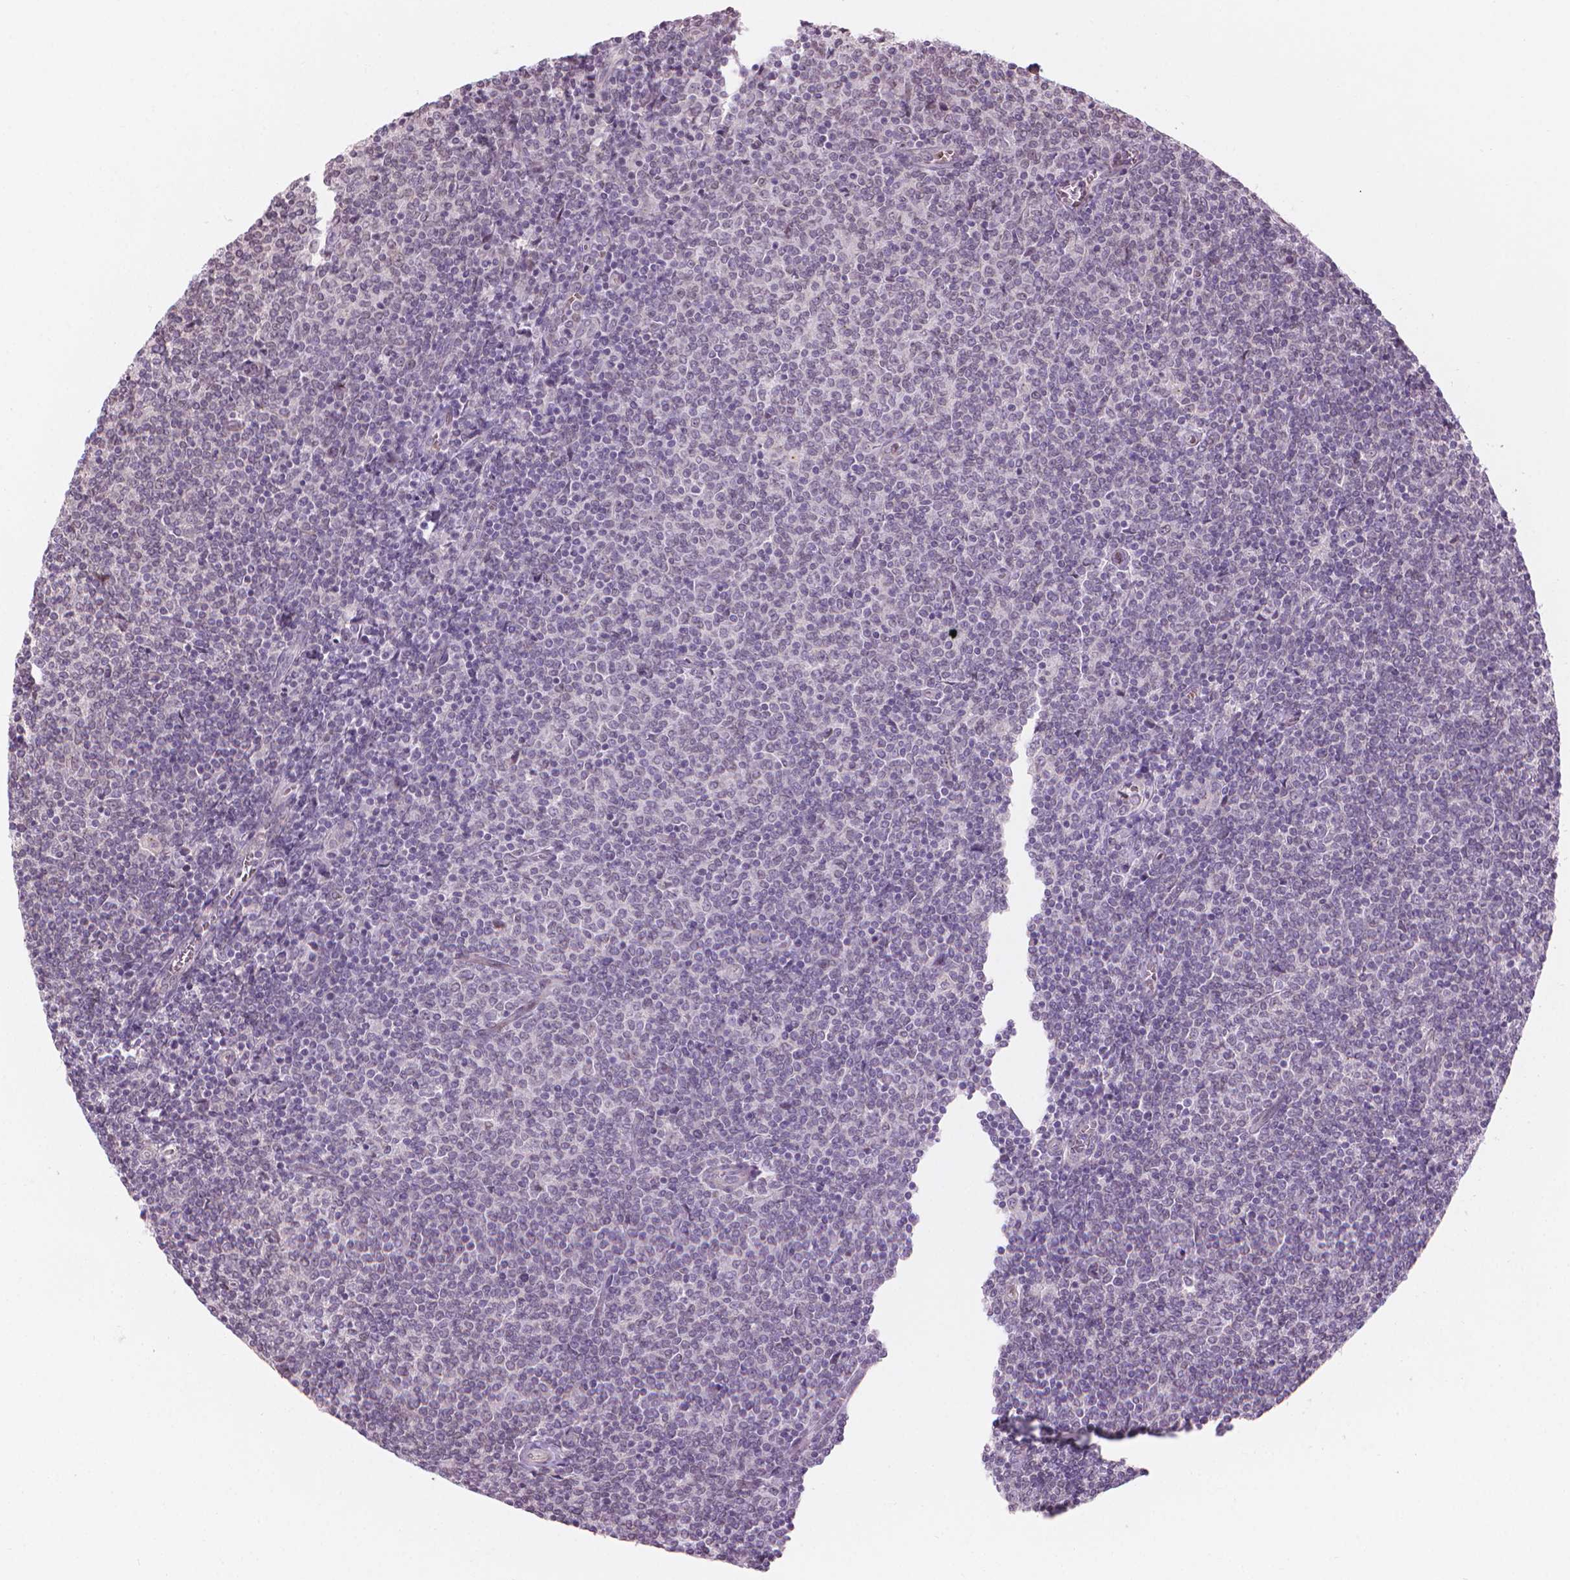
{"staining": {"intensity": "negative", "quantity": "none", "location": "none"}, "tissue": "lymphoma", "cell_type": "Tumor cells", "image_type": "cancer", "snomed": [{"axis": "morphology", "description": "Malignant lymphoma, non-Hodgkin's type, Low grade"}, {"axis": "topography", "description": "Lymph node"}], "caption": "This is an immunohistochemistry (IHC) photomicrograph of human lymphoma. There is no positivity in tumor cells.", "gene": "IFFO1", "patient": {"sex": "male", "age": 52}}